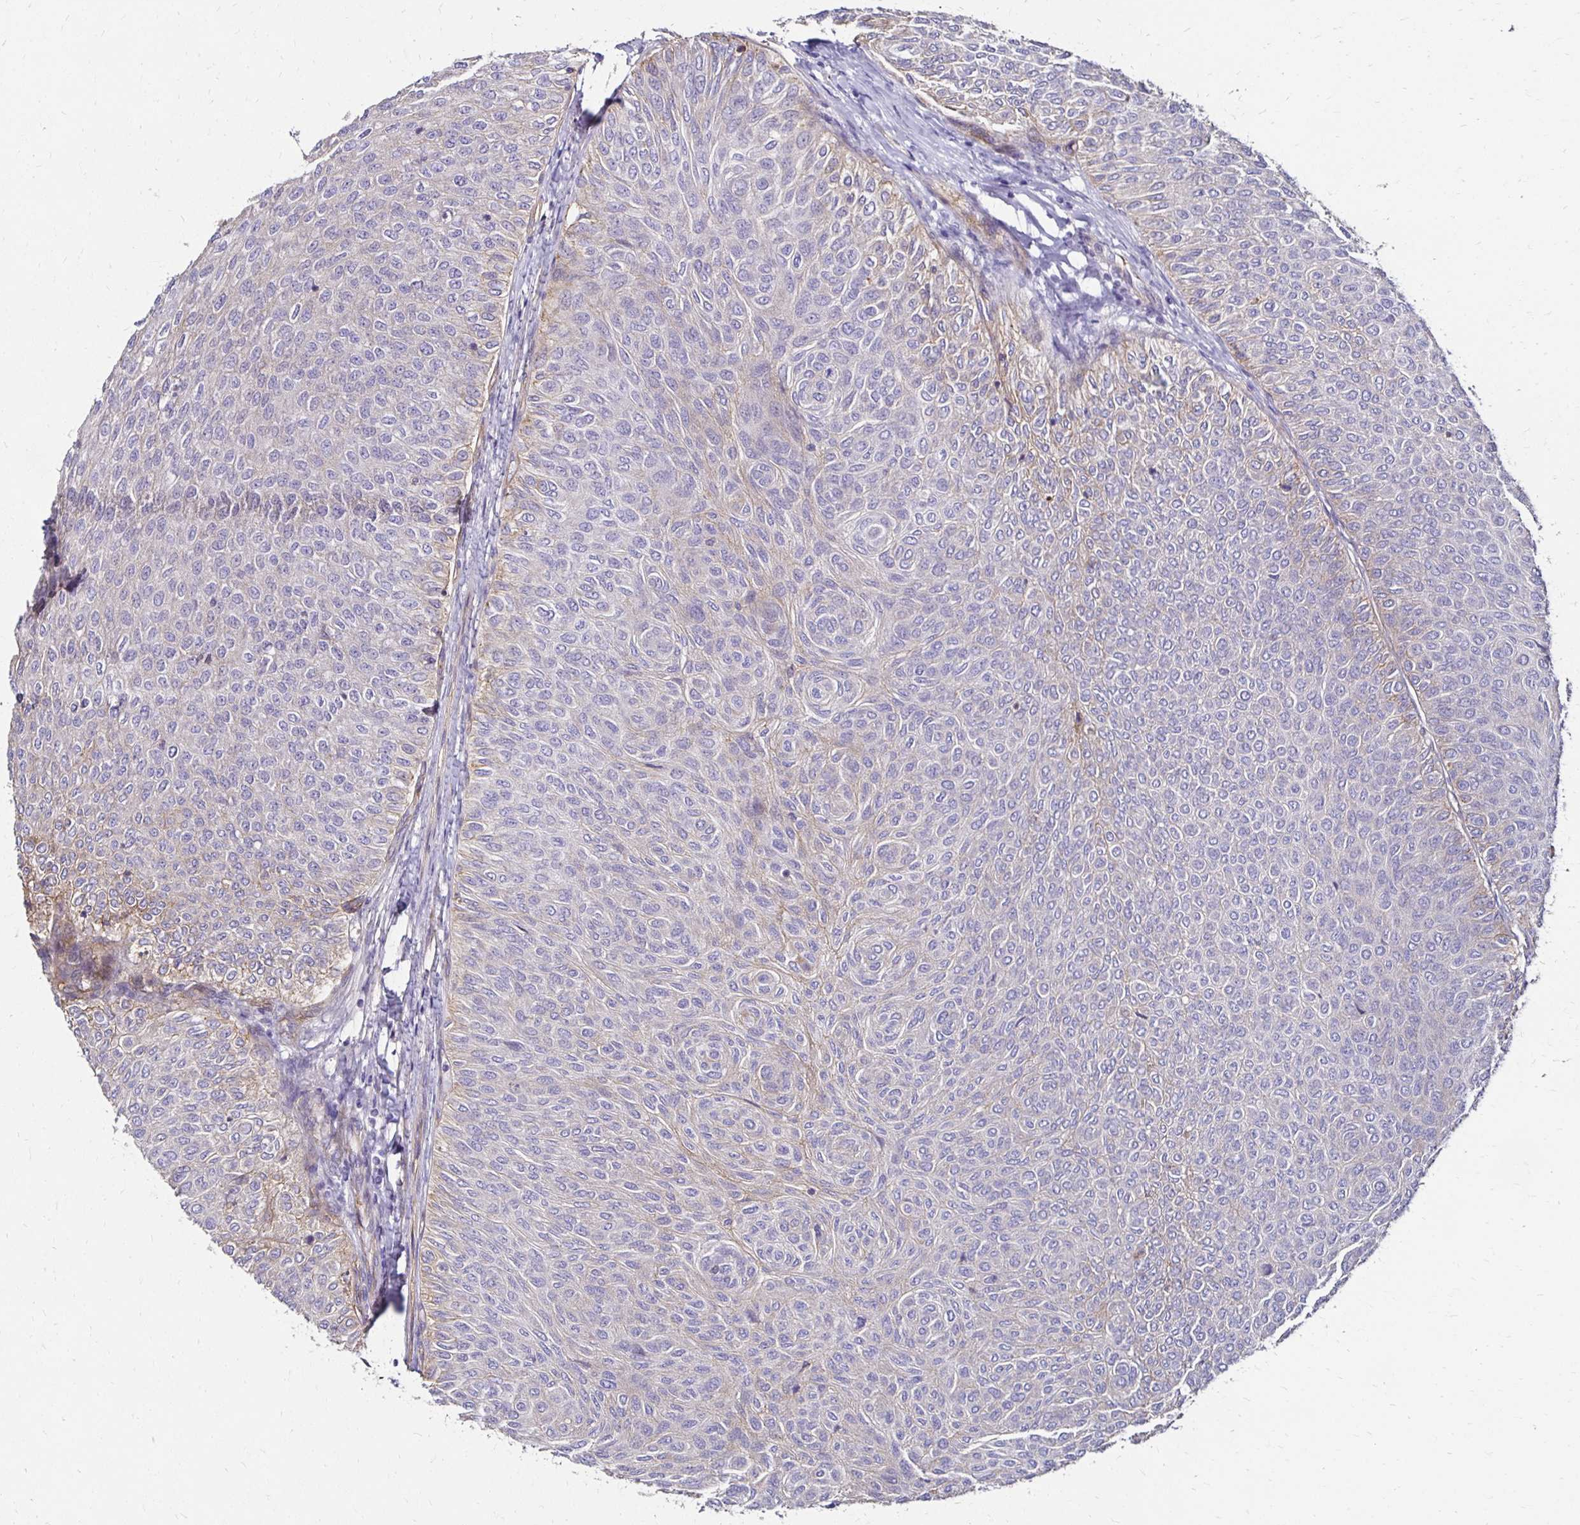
{"staining": {"intensity": "negative", "quantity": "none", "location": "none"}, "tissue": "urothelial cancer", "cell_type": "Tumor cells", "image_type": "cancer", "snomed": [{"axis": "morphology", "description": "Urothelial carcinoma, Low grade"}, {"axis": "topography", "description": "Urinary bladder"}], "caption": "Immunohistochemical staining of low-grade urothelial carcinoma exhibits no significant positivity in tumor cells.", "gene": "ITGB1", "patient": {"sex": "male", "age": 78}}